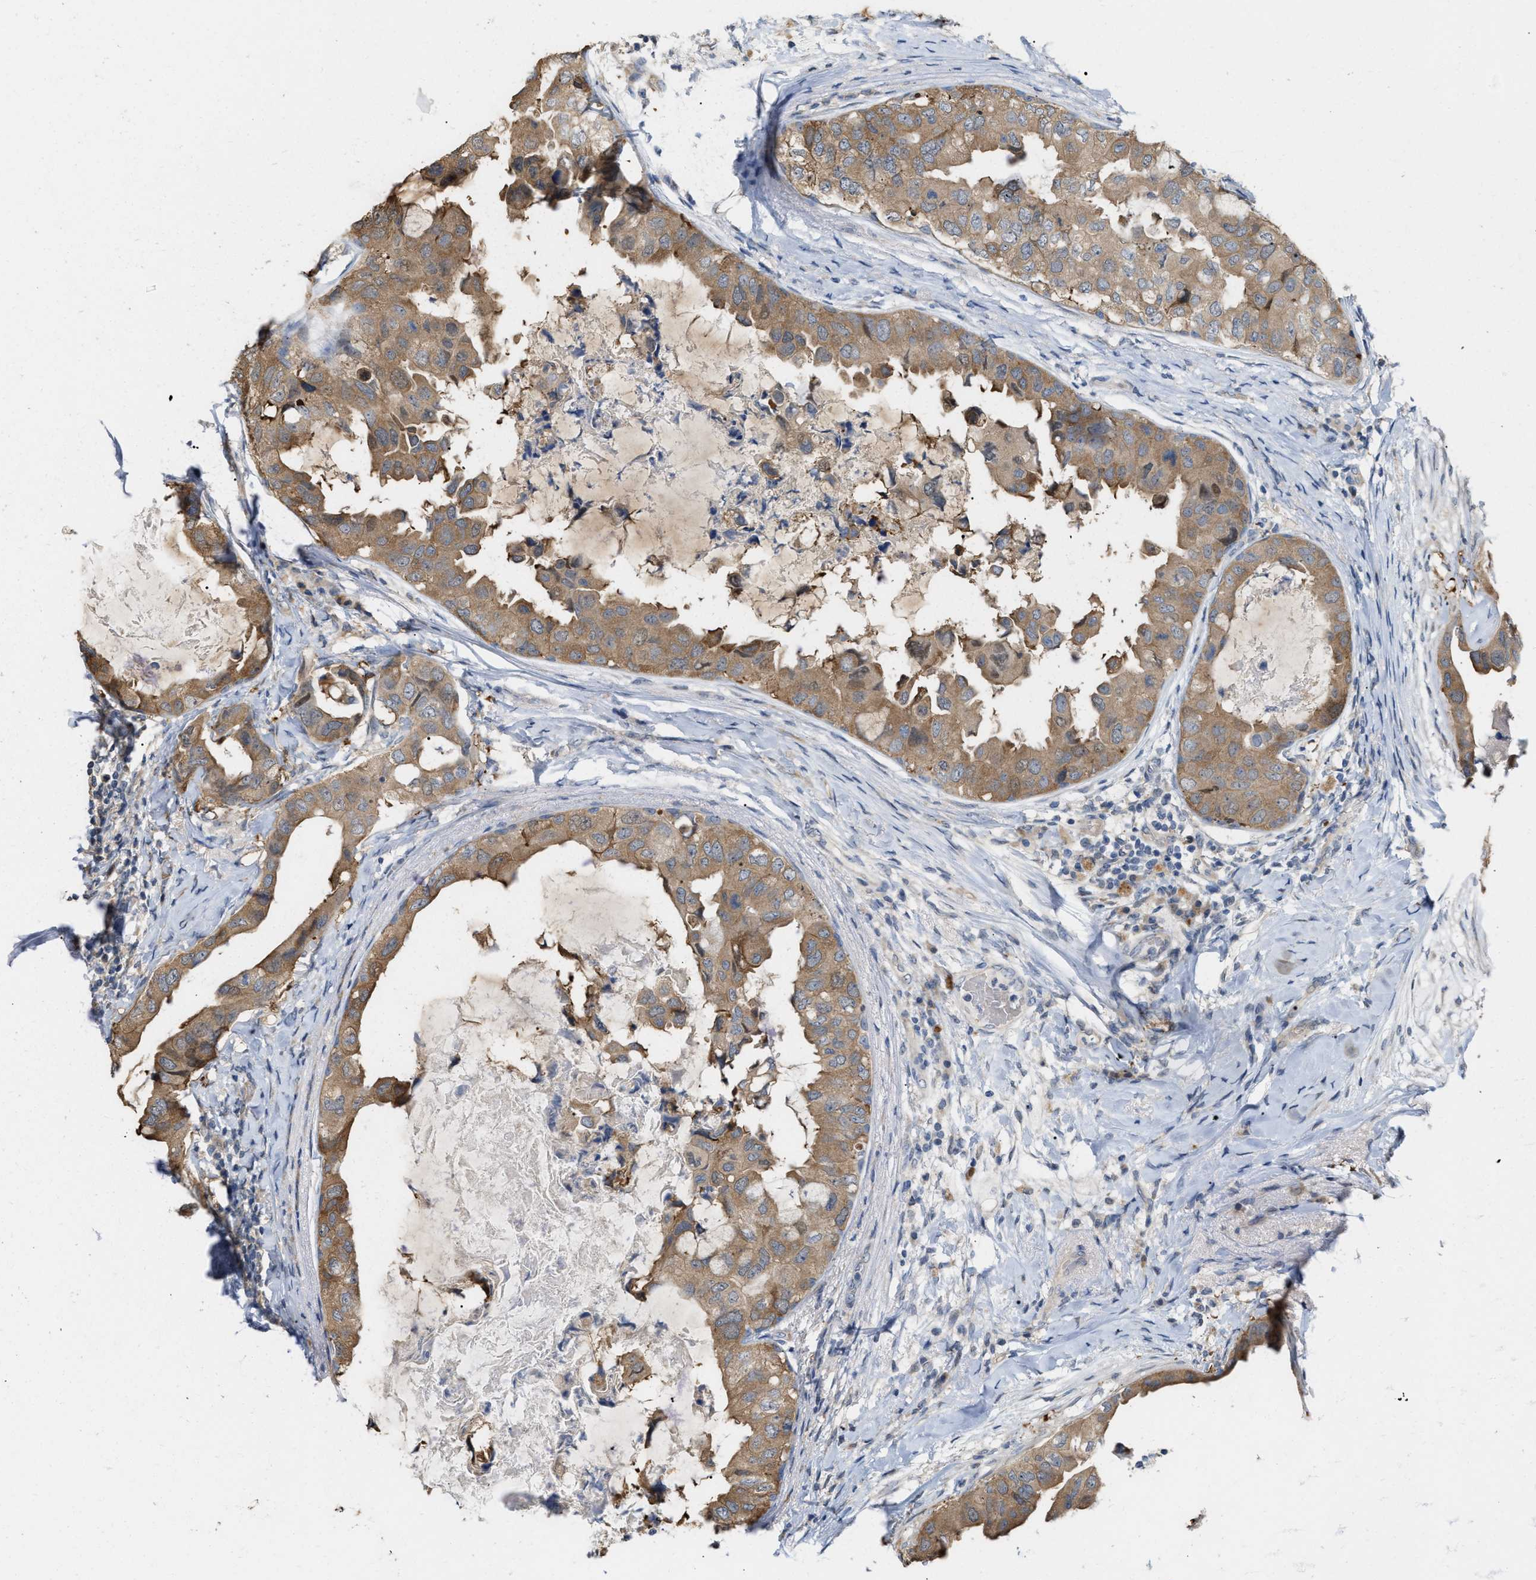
{"staining": {"intensity": "moderate", "quantity": ">75%", "location": "cytoplasmic/membranous"}, "tissue": "breast cancer", "cell_type": "Tumor cells", "image_type": "cancer", "snomed": [{"axis": "morphology", "description": "Normal tissue, NOS"}, {"axis": "morphology", "description": "Duct carcinoma"}, {"axis": "topography", "description": "Breast"}], "caption": "Immunohistochemical staining of breast invasive ductal carcinoma demonstrates medium levels of moderate cytoplasmic/membranous staining in approximately >75% of tumor cells. (Brightfield microscopy of DAB IHC at high magnification).", "gene": "CSNK1A1", "patient": {"sex": "female", "age": 40}}